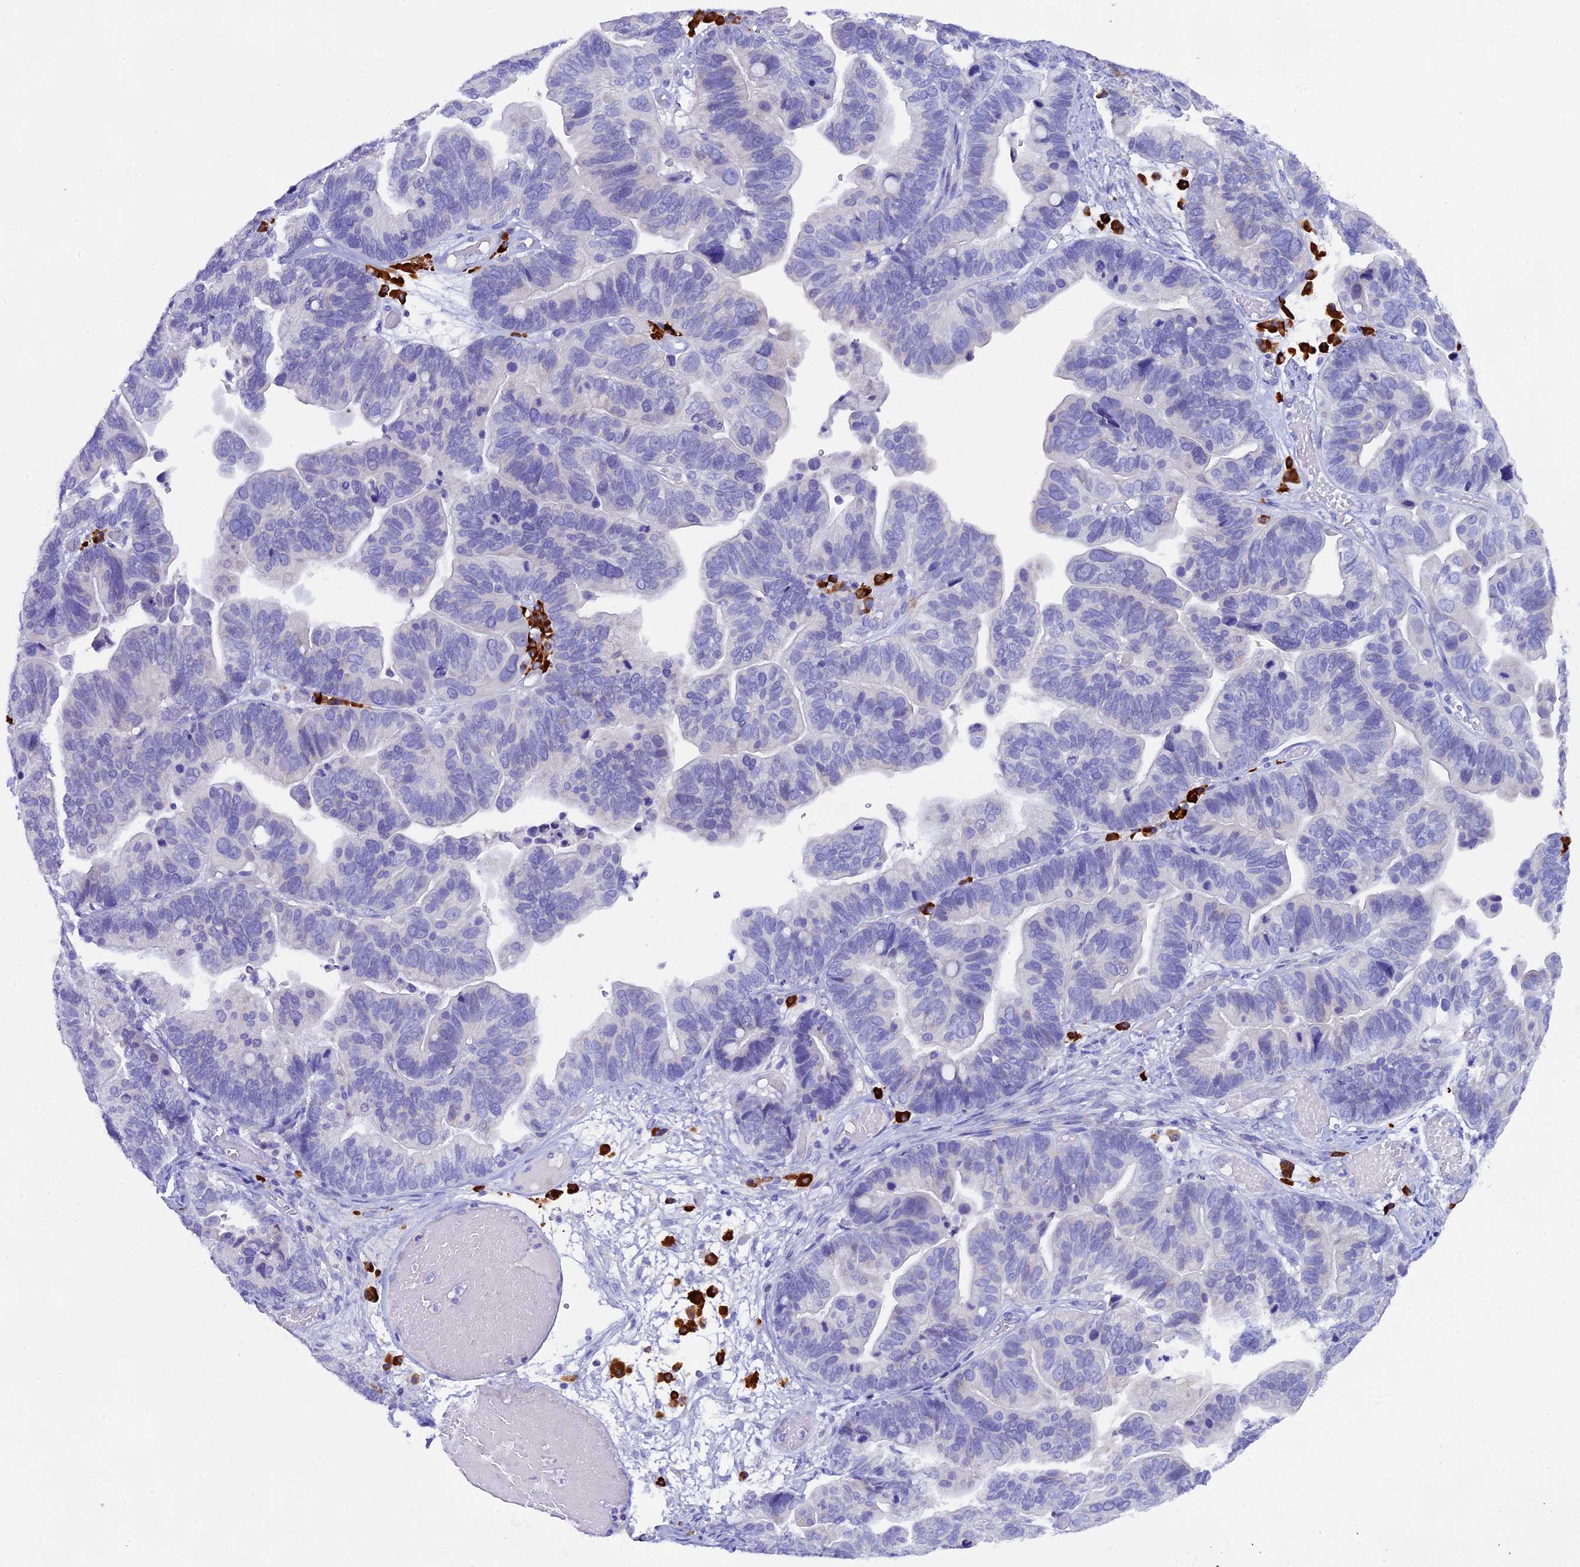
{"staining": {"intensity": "negative", "quantity": "none", "location": "none"}, "tissue": "ovarian cancer", "cell_type": "Tumor cells", "image_type": "cancer", "snomed": [{"axis": "morphology", "description": "Cystadenocarcinoma, serous, NOS"}, {"axis": "topography", "description": "Ovary"}], "caption": "Immunohistochemical staining of ovarian cancer demonstrates no significant staining in tumor cells.", "gene": "FKBP11", "patient": {"sex": "female", "age": 56}}